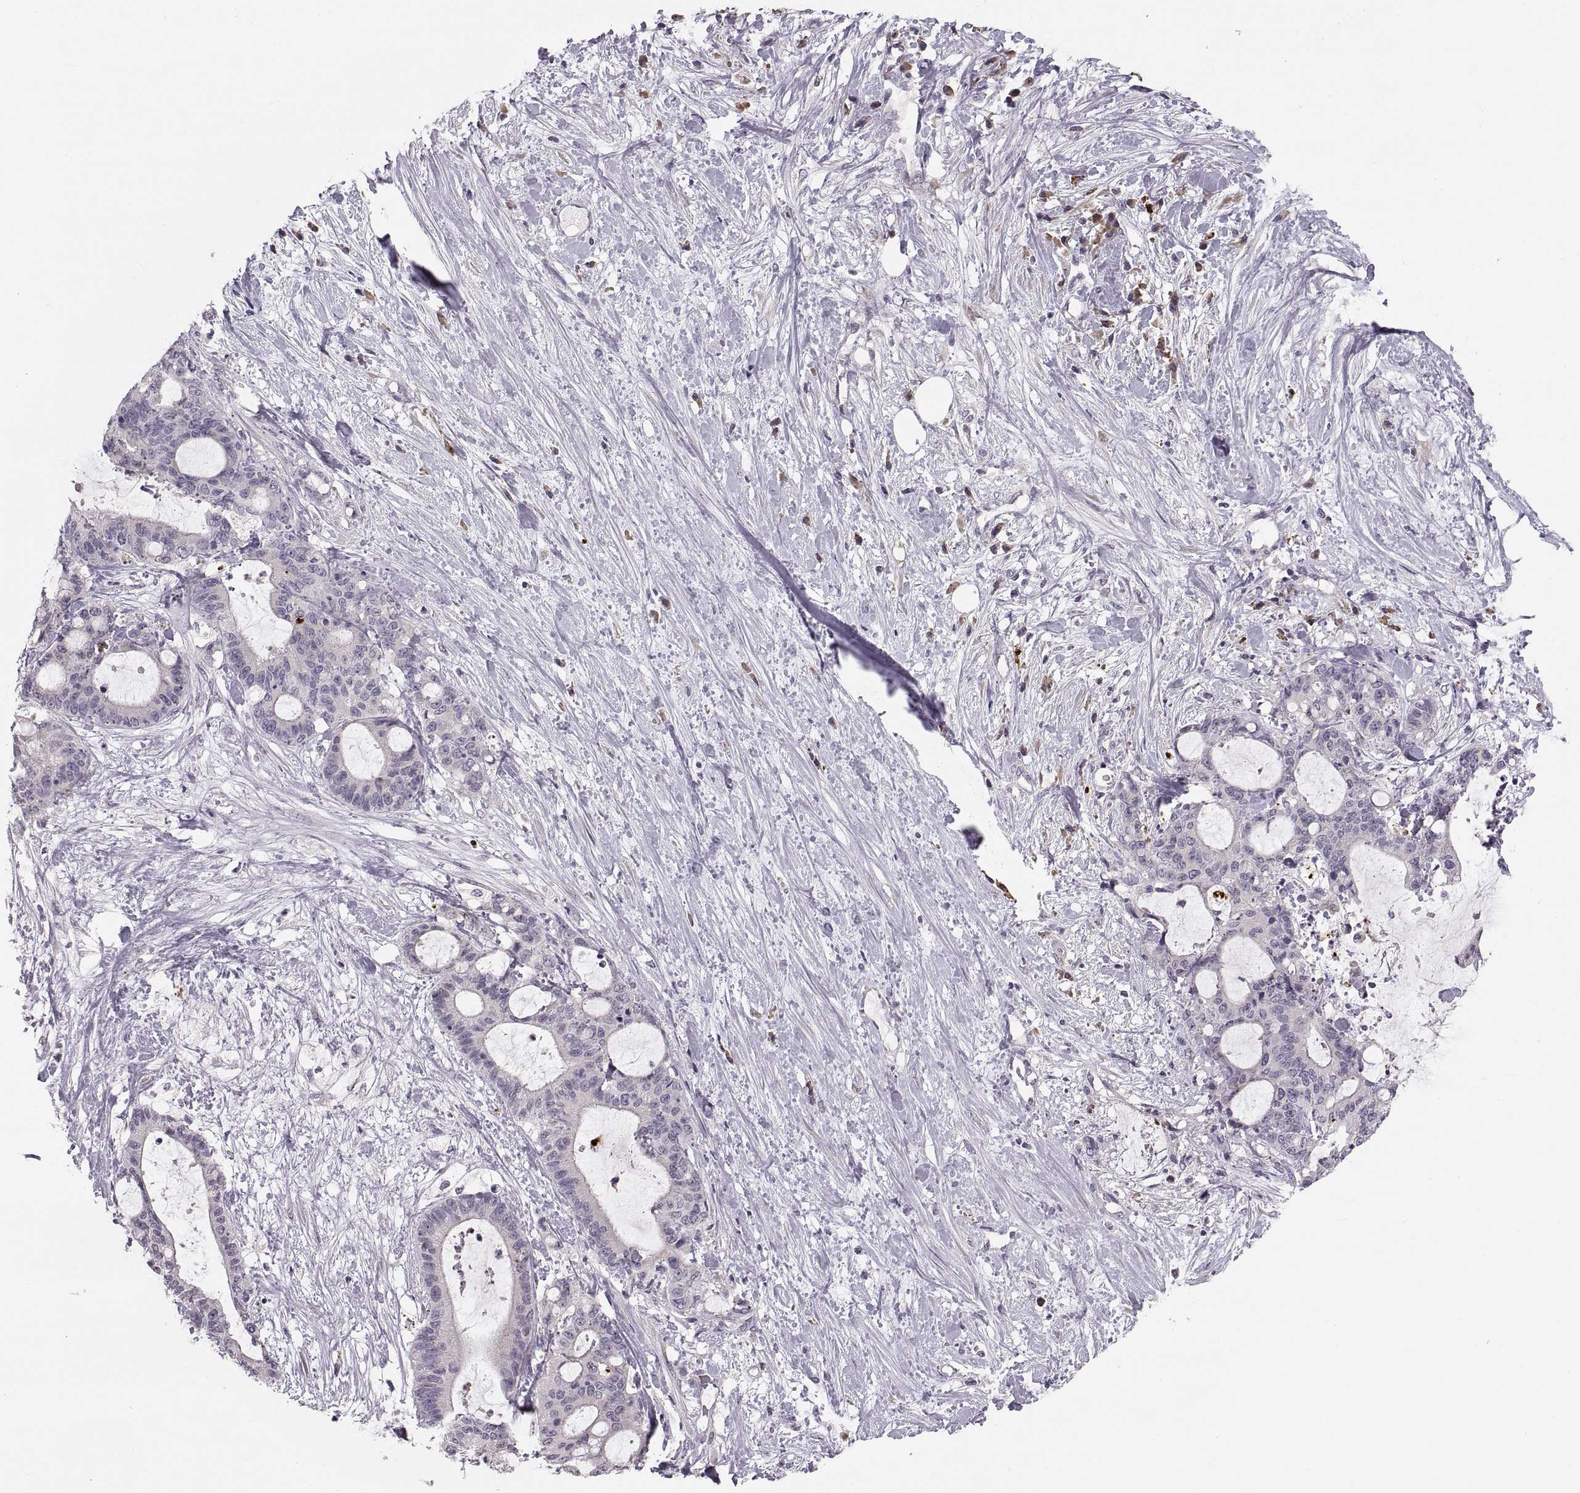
{"staining": {"intensity": "negative", "quantity": "none", "location": "none"}, "tissue": "liver cancer", "cell_type": "Tumor cells", "image_type": "cancer", "snomed": [{"axis": "morphology", "description": "Cholangiocarcinoma"}, {"axis": "topography", "description": "Liver"}], "caption": "Tumor cells show no significant staining in cholangiocarcinoma (liver). (DAB IHC, high magnification).", "gene": "ADH6", "patient": {"sex": "female", "age": 73}}